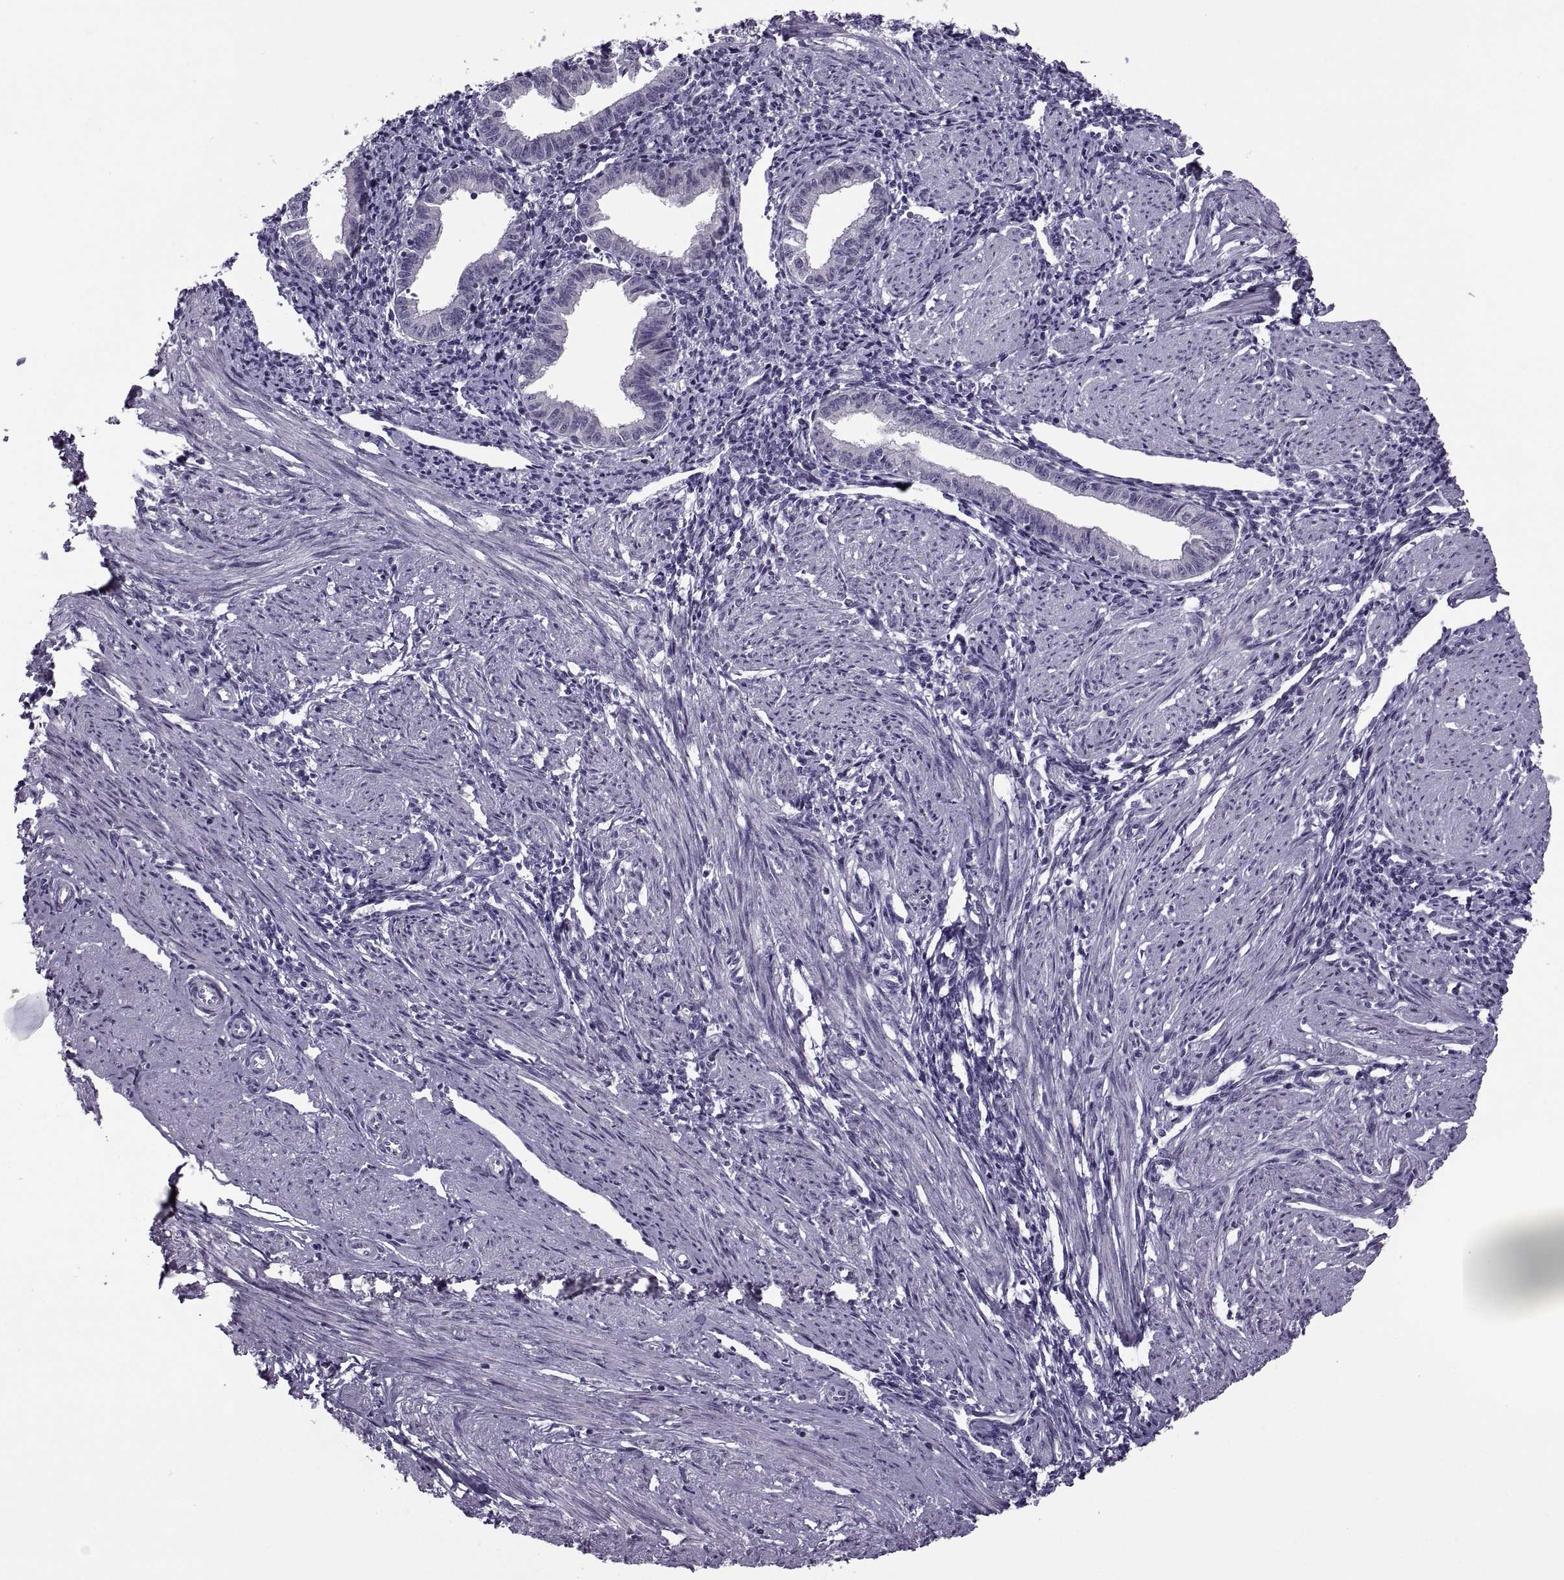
{"staining": {"intensity": "negative", "quantity": "none", "location": "none"}, "tissue": "endometrium", "cell_type": "Cells in endometrial stroma", "image_type": "normal", "snomed": [{"axis": "morphology", "description": "Normal tissue, NOS"}, {"axis": "topography", "description": "Endometrium"}], "caption": "Unremarkable endometrium was stained to show a protein in brown. There is no significant expression in cells in endometrial stroma.", "gene": "MAGEB1", "patient": {"sex": "female", "age": 37}}